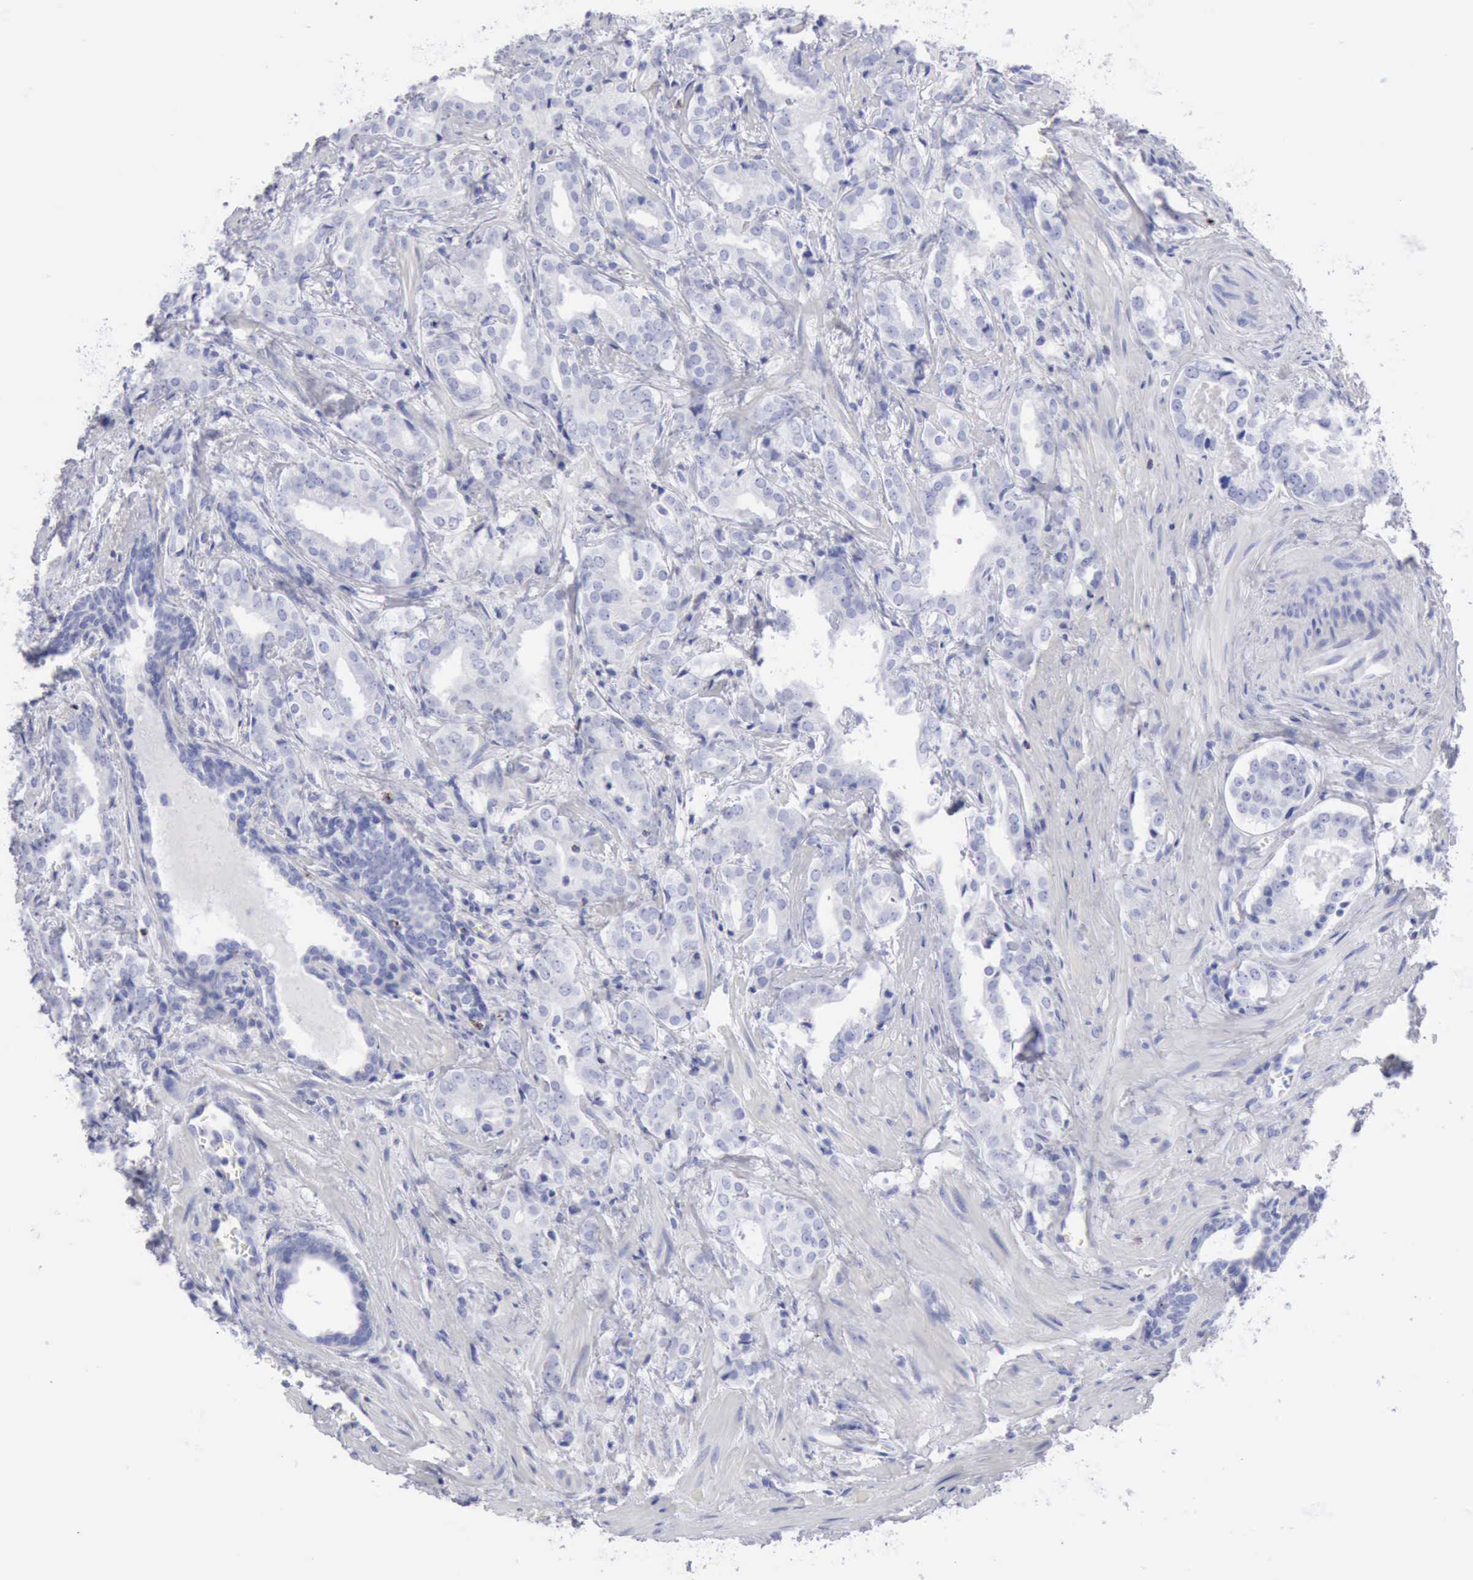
{"staining": {"intensity": "negative", "quantity": "none", "location": "none"}, "tissue": "prostate cancer", "cell_type": "Tumor cells", "image_type": "cancer", "snomed": [{"axis": "morphology", "description": "Adenocarcinoma, Medium grade"}, {"axis": "topography", "description": "Prostate"}], "caption": "Prostate medium-grade adenocarcinoma was stained to show a protein in brown. There is no significant staining in tumor cells.", "gene": "GZMB", "patient": {"sex": "male", "age": 64}}